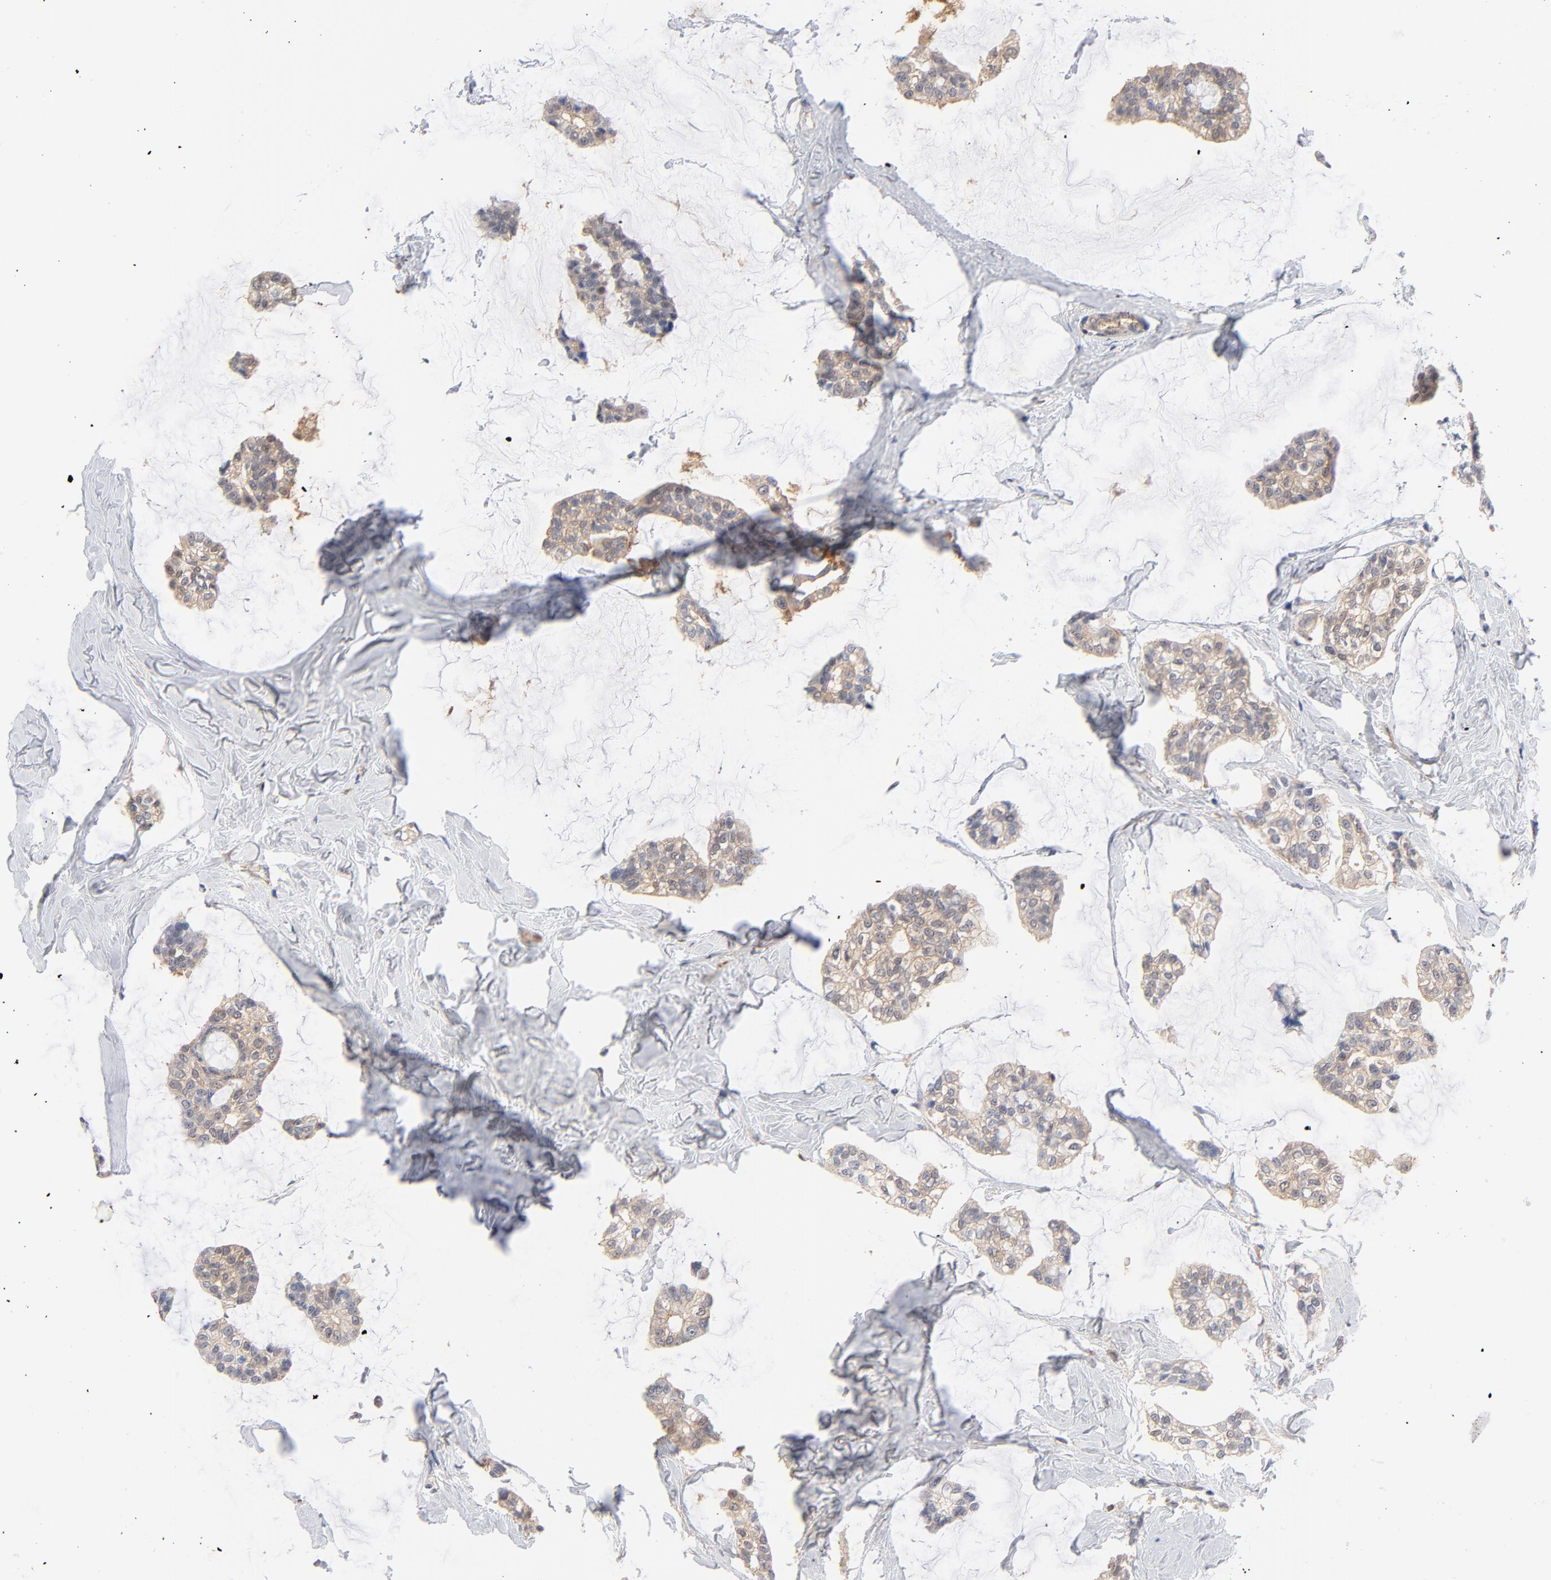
{"staining": {"intensity": "moderate", "quantity": ">75%", "location": "cytoplasmic/membranous"}, "tissue": "breast cancer", "cell_type": "Tumor cells", "image_type": "cancer", "snomed": [{"axis": "morphology", "description": "Duct carcinoma"}, {"axis": "topography", "description": "Breast"}], "caption": "Breast infiltrating ductal carcinoma was stained to show a protein in brown. There is medium levels of moderate cytoplasmic/membranous positivity in approximately >75% of tumor cells.", "gene": "CAB39L", "patient": {"sex": "female", "age": 93}}